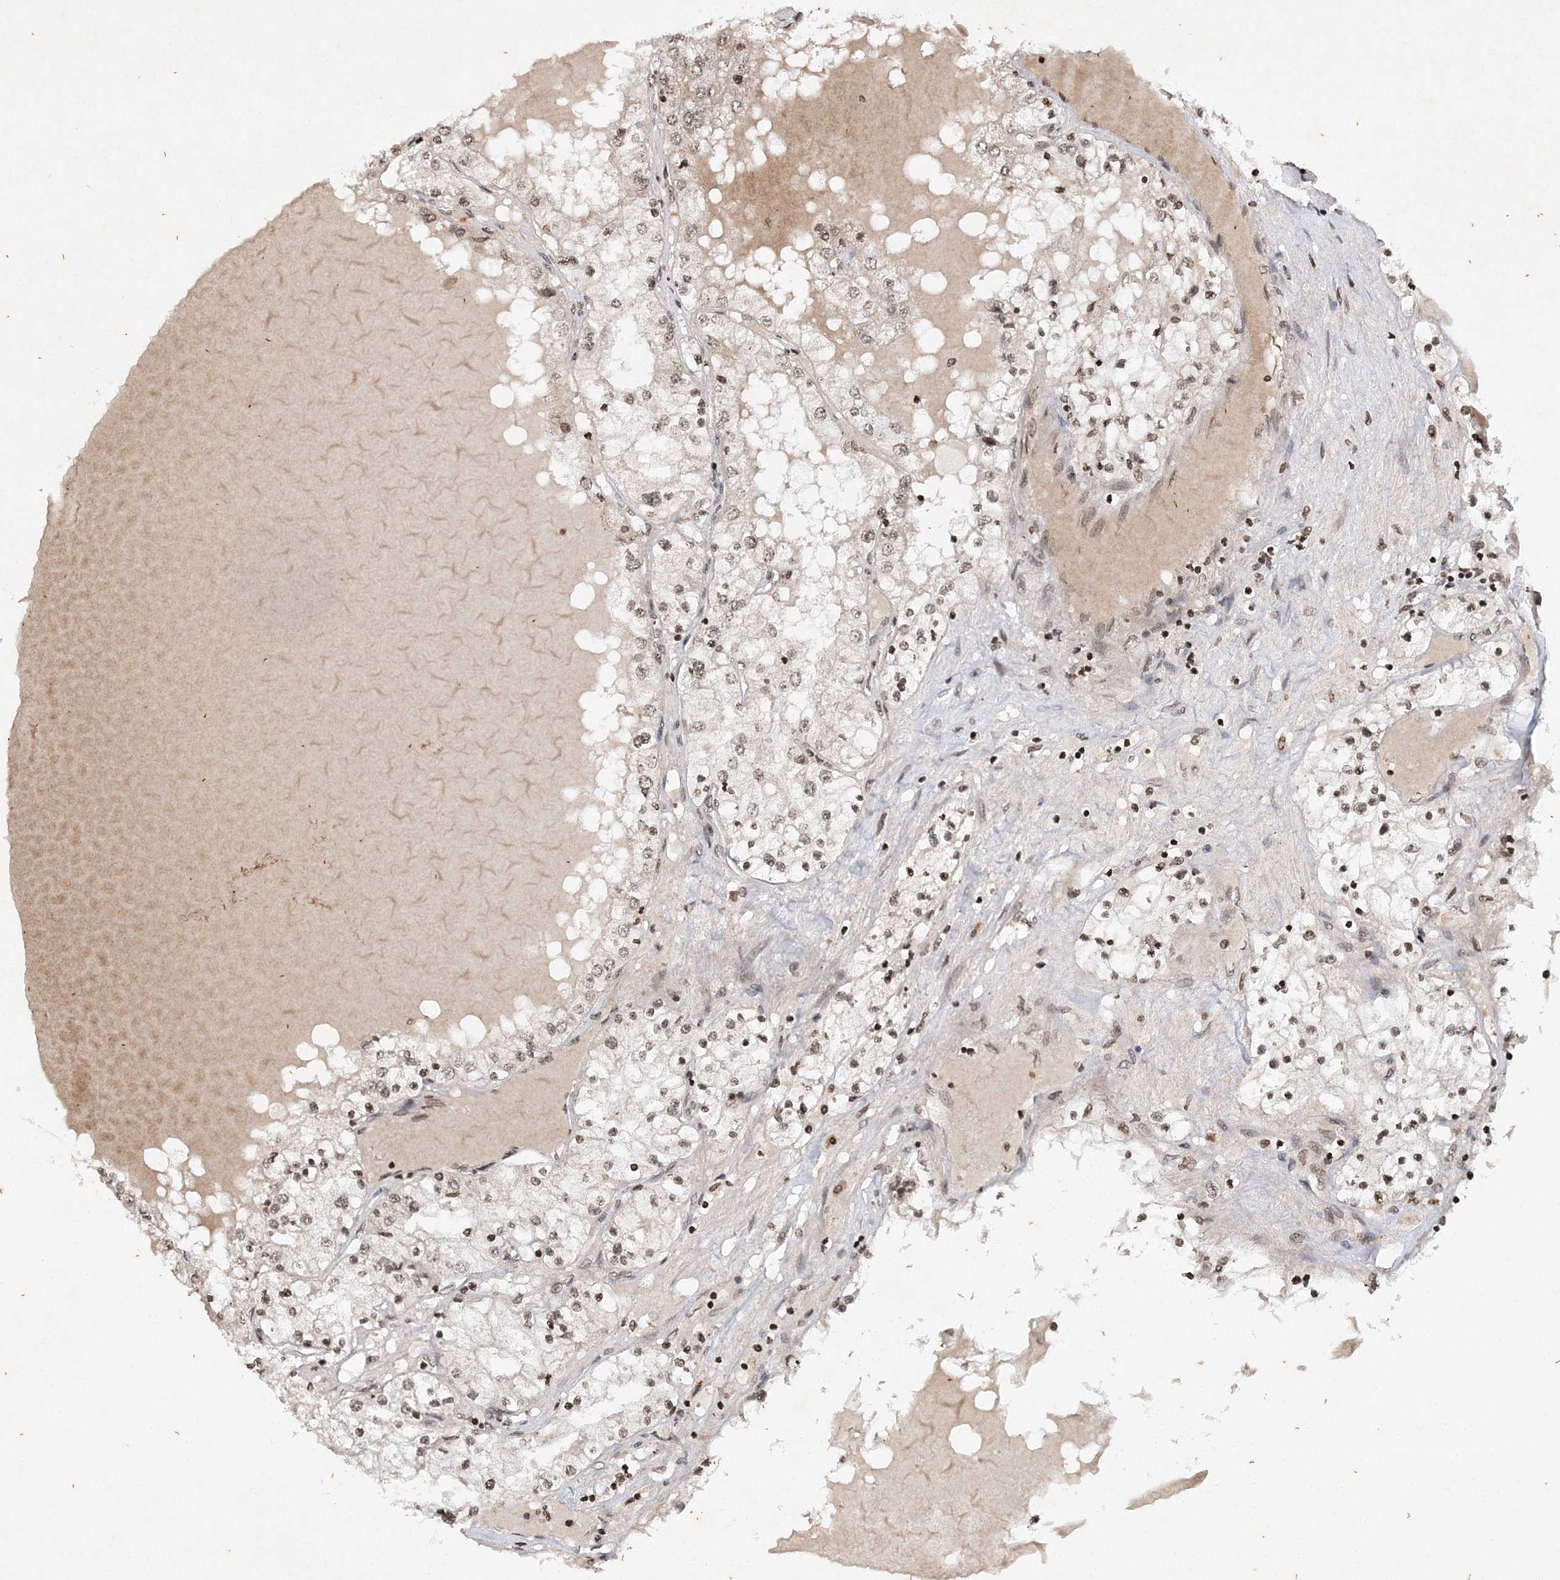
{"staining": {"intensity": "moderate", "quantity": "25%-75%", "location": "nuclear"}, "tissue": "renal cancer", "cell_type": "Tumor cells", "image_type": "cancer", "snomed": [{"axis": "morphology", "description": "Adenocarcinoma, NOS"}, {"axis": "topography", "description": "Kidney"}], "caption": "The image shows a brown stain indicating the presence of a protein in the nuclear of tumor cells in renal adenocarcinoma.", "gene": "NEDD9", "patient": {"sex": "male", "age": 68}}